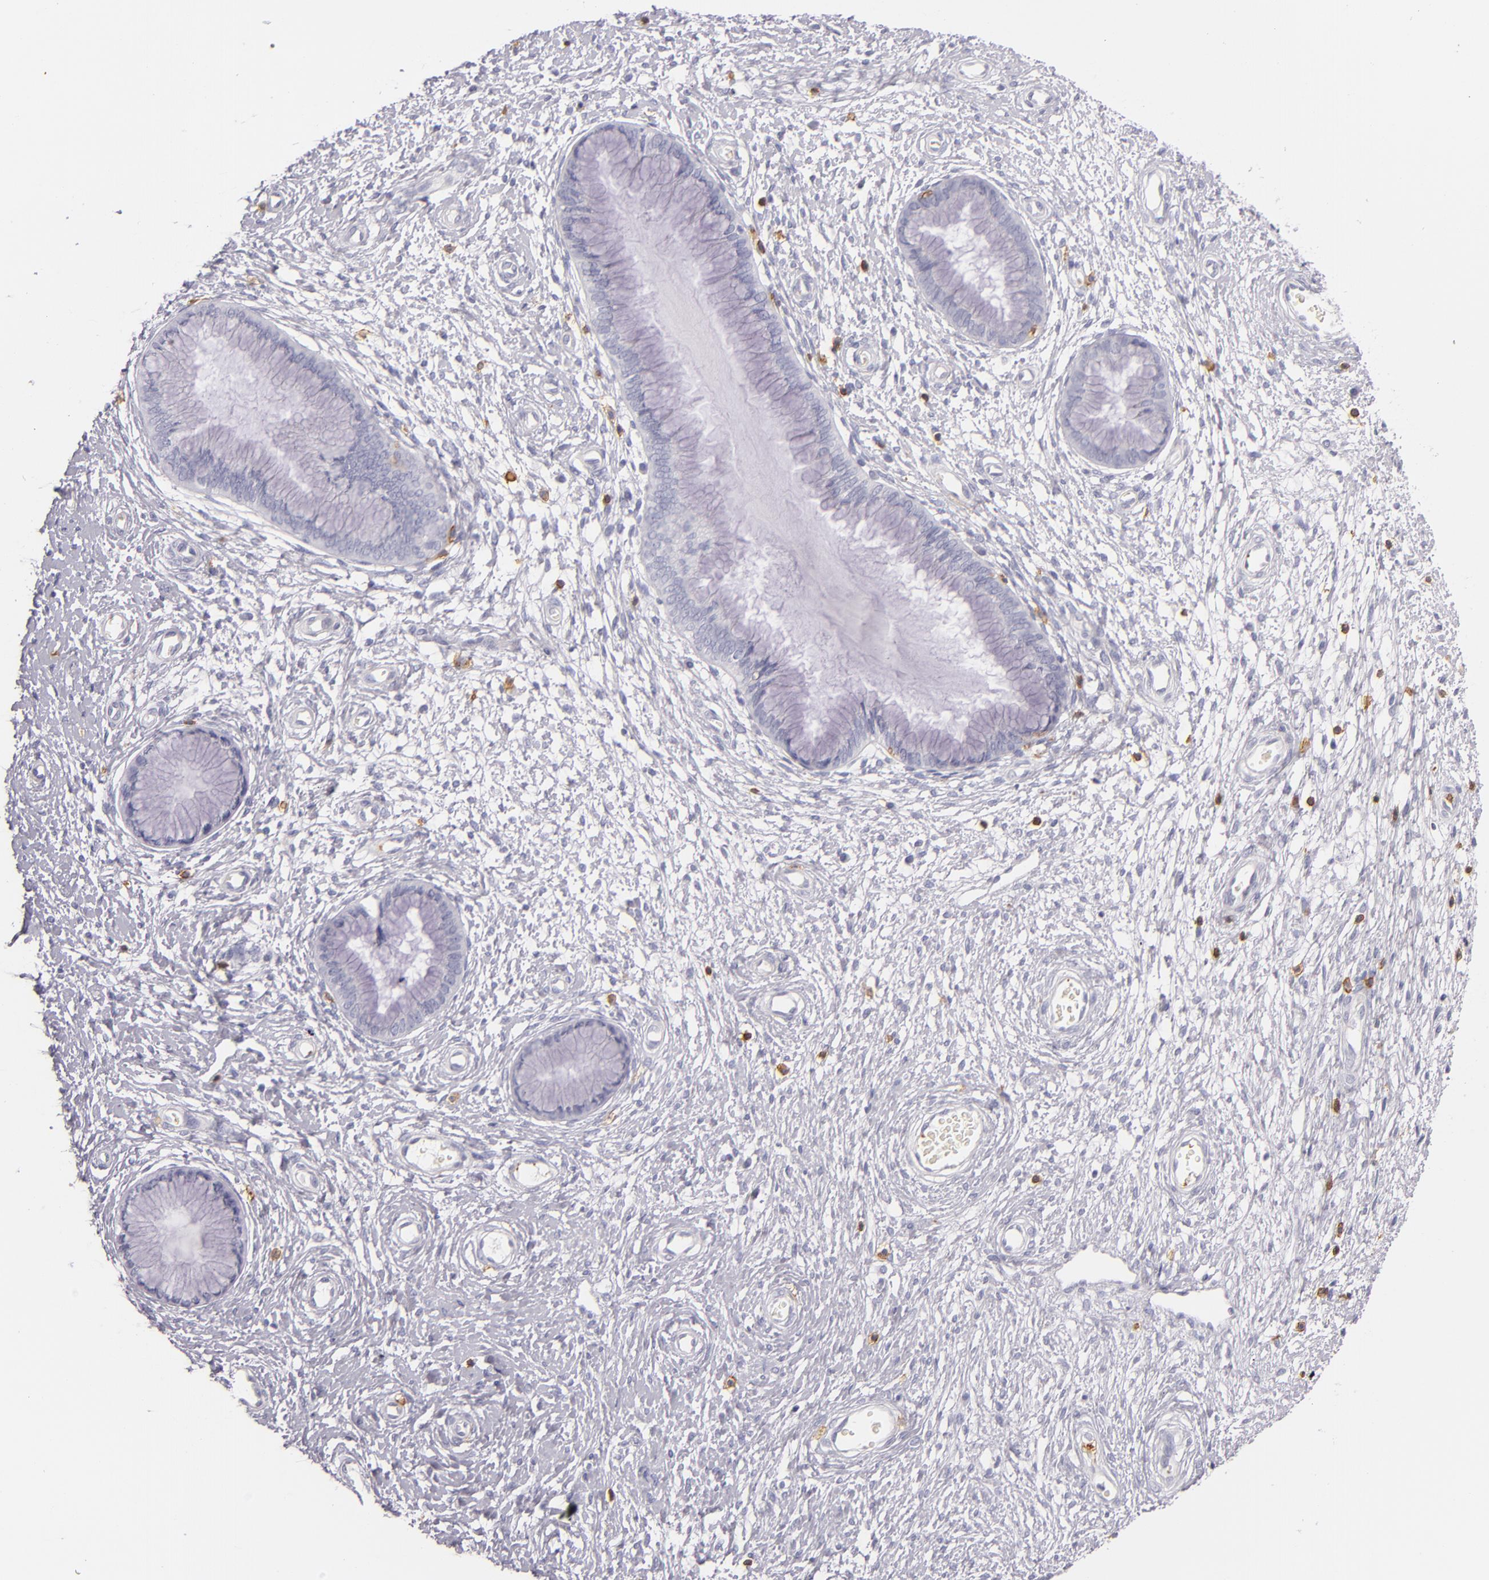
{"staining": {"intensity": "negative", "quantity": "none", "location": "none"}, "tissue": "cervix", "cell_type": "Glandular cells", "image_type": "normal", "snomed": [{"axis": "morphology", "description": "Normal tissue, NOS"}, {"axis": "topography", "description": "Cervix"}], "caption": "Micrograph shows no protein positivity in glandular cells of normal cervix.", "gene": "LAT", "patient": {"sex": "female", "age": 55}}